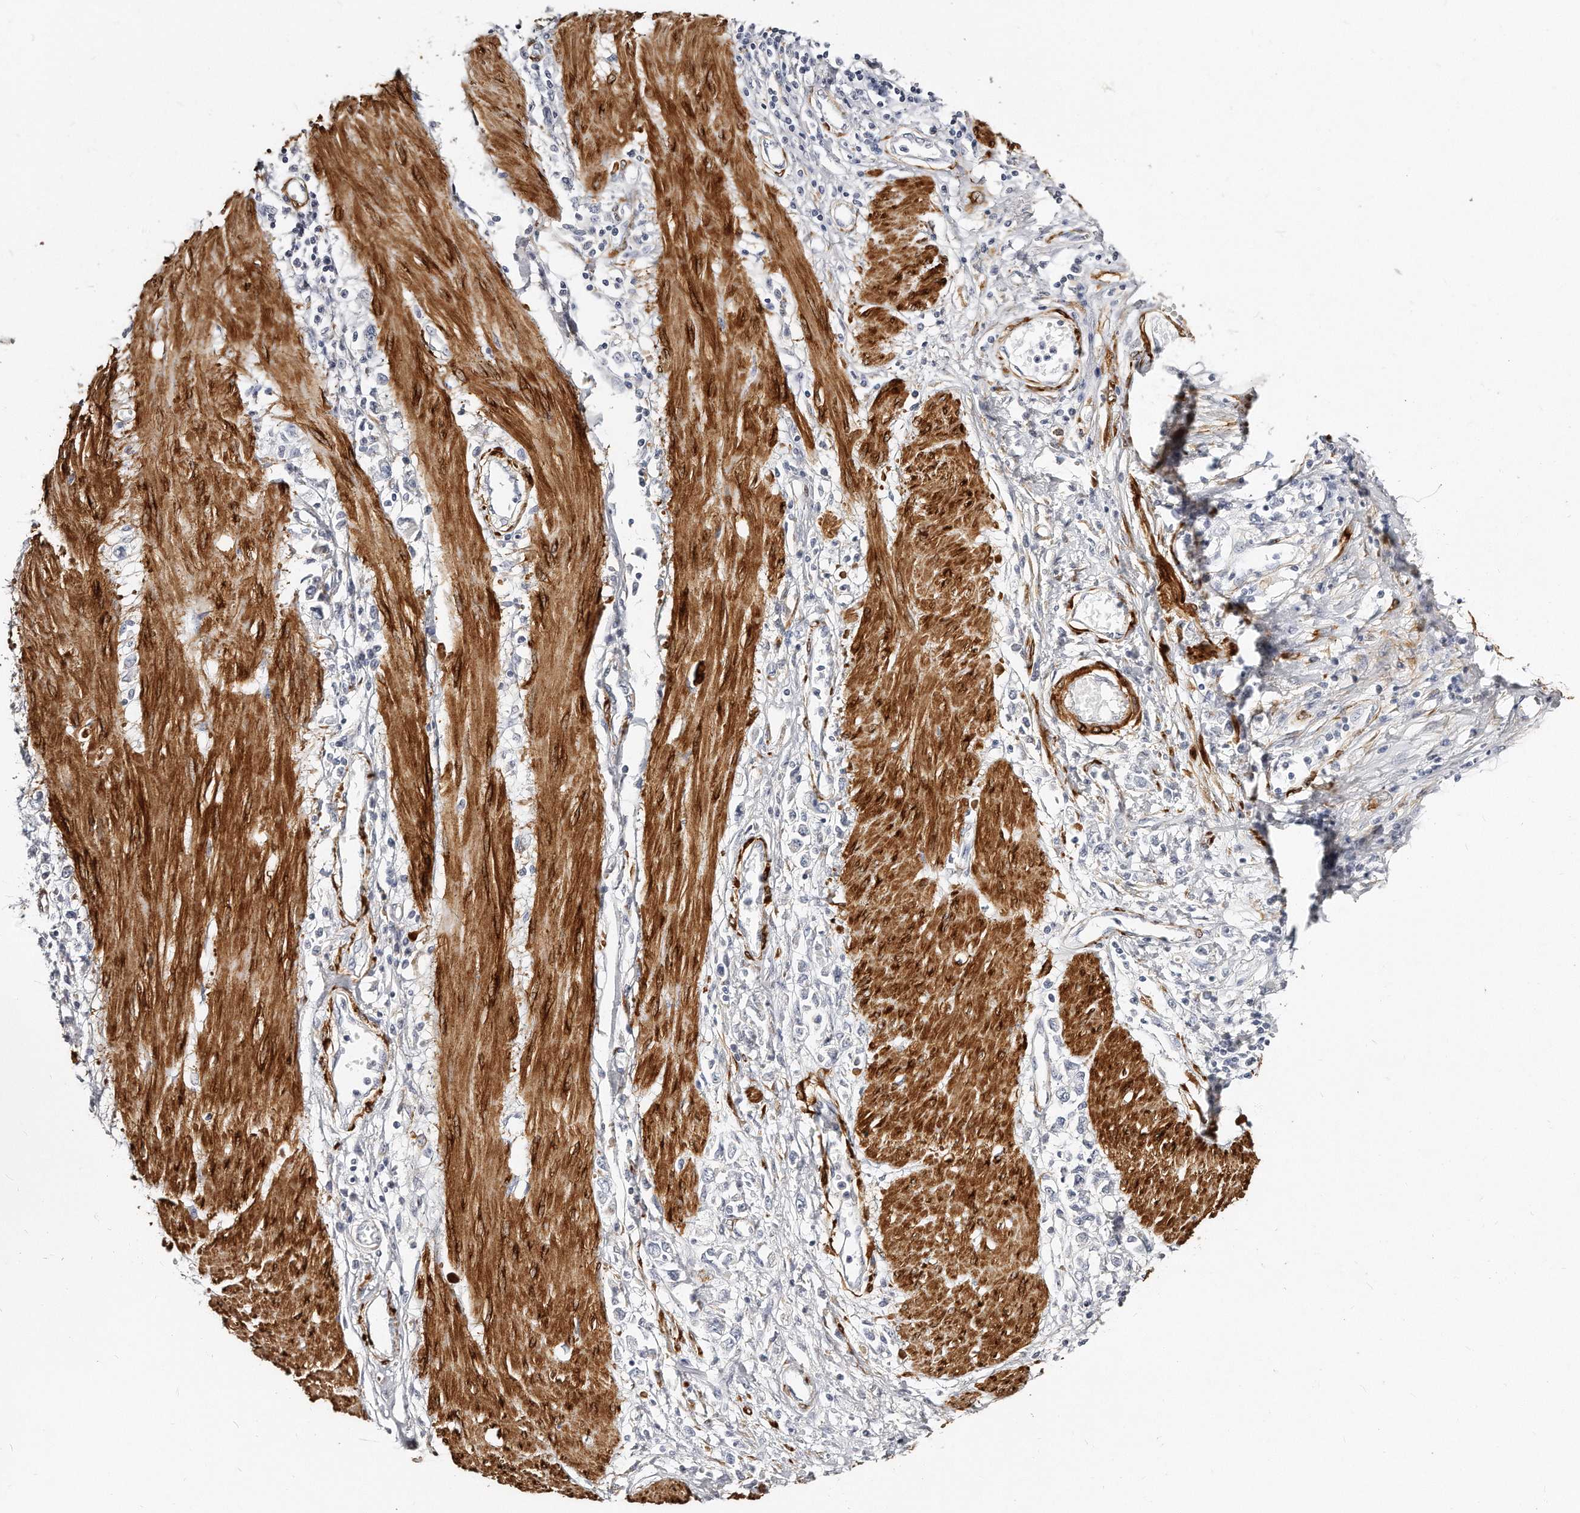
{"staining": {"intensity": "negative", "quantity": "none", "location": "none"}, "tissue": "stomach cancer", "cell_type": "Tumor cells", "image_type": "cancer", "snomed": [{"axis": "morphology", "description": "Adenocarcinoma, NOS"}, {"axis": "topography", "description": "Stomach"}], "caption": "Immunohistochemistry of stomach adenocarcinoma exhibits no staining in tumor cells.", "gene": "LMOD1", "patient": {"sex": "female", "age": 76}}